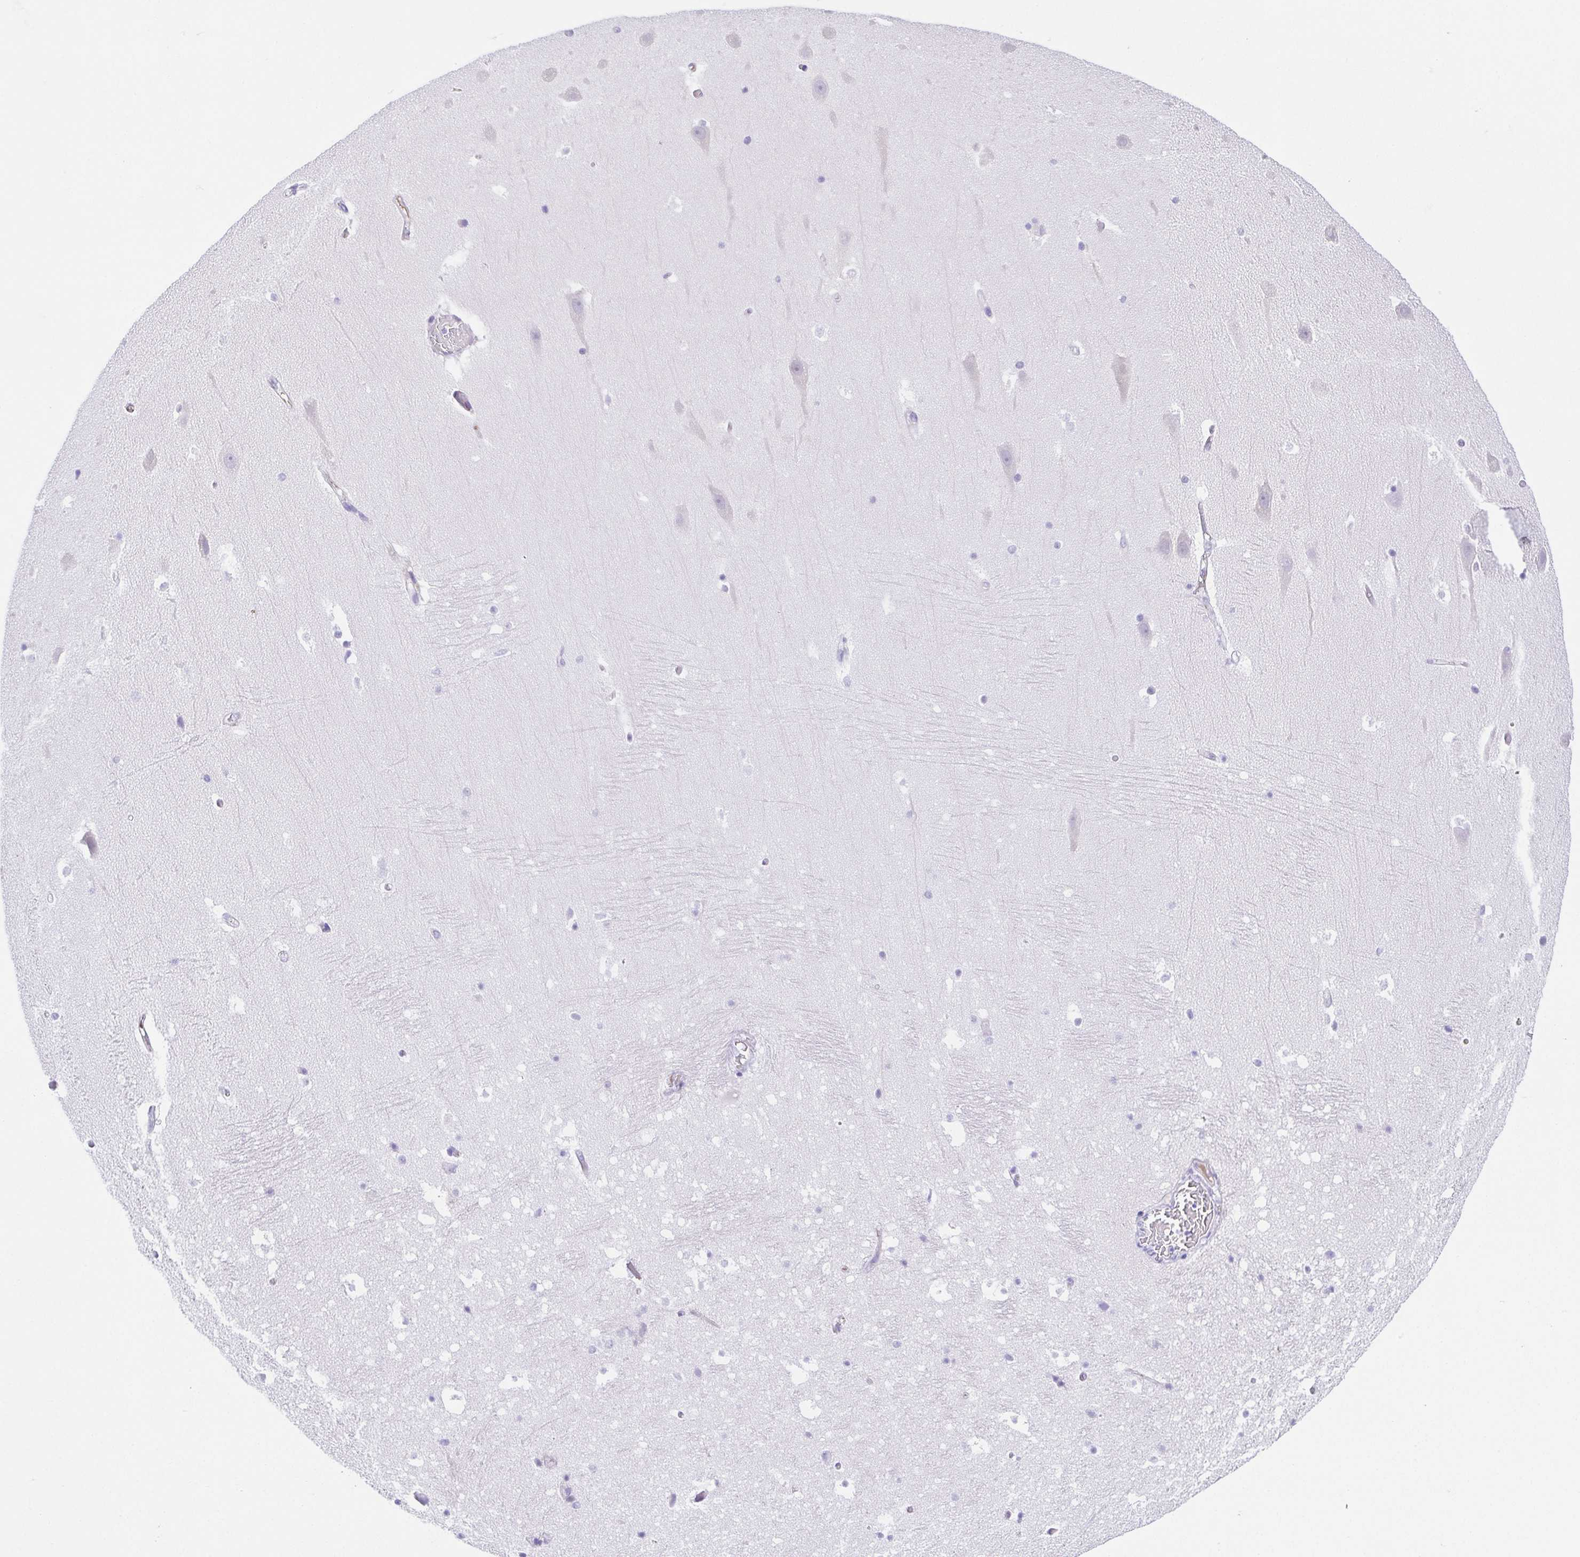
{"staining": {"intensity": "negative", "quantity": "none", "location": "none"}, "tissue": "hippocampus", "cell_type": "Glial cells", "image_type": "normal", "snomed": [{"axis": "morphology", "description": "Normal tissue, NOS"}, {"axis": "topography", "description": "Hippocampus"}], "caption": "Hippocampus stained for a protein using immunohistochemistry displays no expression glial cells.", "gene": "SPATA4", "patient": {"sex": "male", "age": 26}}